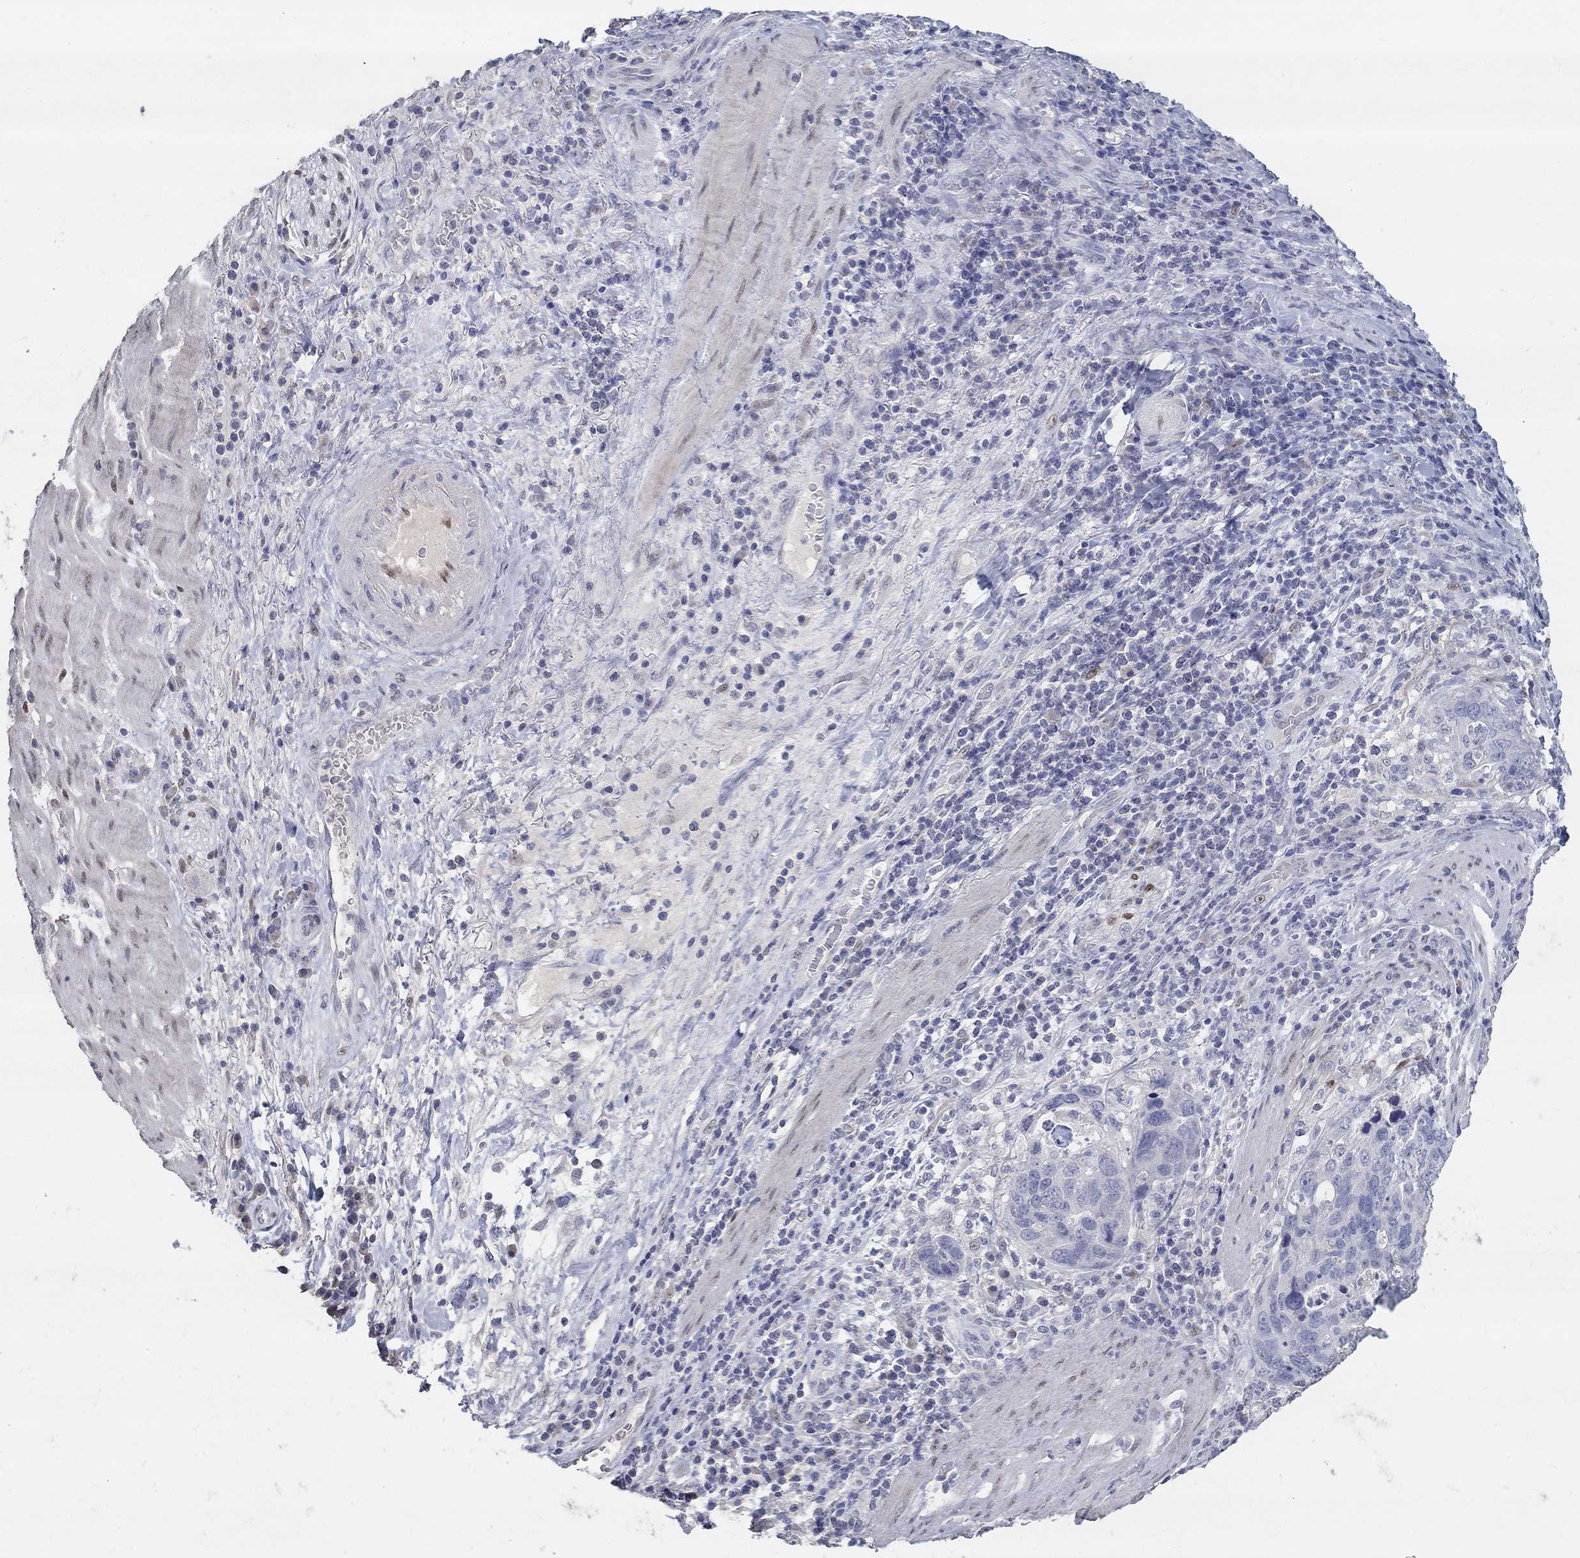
{"staining": {"intensity": "negative", "quantity": "none", "location": "none"}, "tissue": "stomach cancer", "cell_type": "Tumor cells", "image_type": "cancer", "snomed": [{"axis": "morphology", "description": "Adenocarcinoma, NOS"}, {"axis": "topography", "description": "Stomach"}], "caption": "The photomicrograph demonstrates no significant positivity in tumor cells of stomach cancer (adenocarcinoma). The staining was performed using DAB (3,3'-diaminobenzidine) to visualize the protein expression in brown, while the nuclei were stained in blue with hematoxylin (Magnification: 20x).", "gene": "FGF2", "patient": {"sex": "male", "age": 54}}